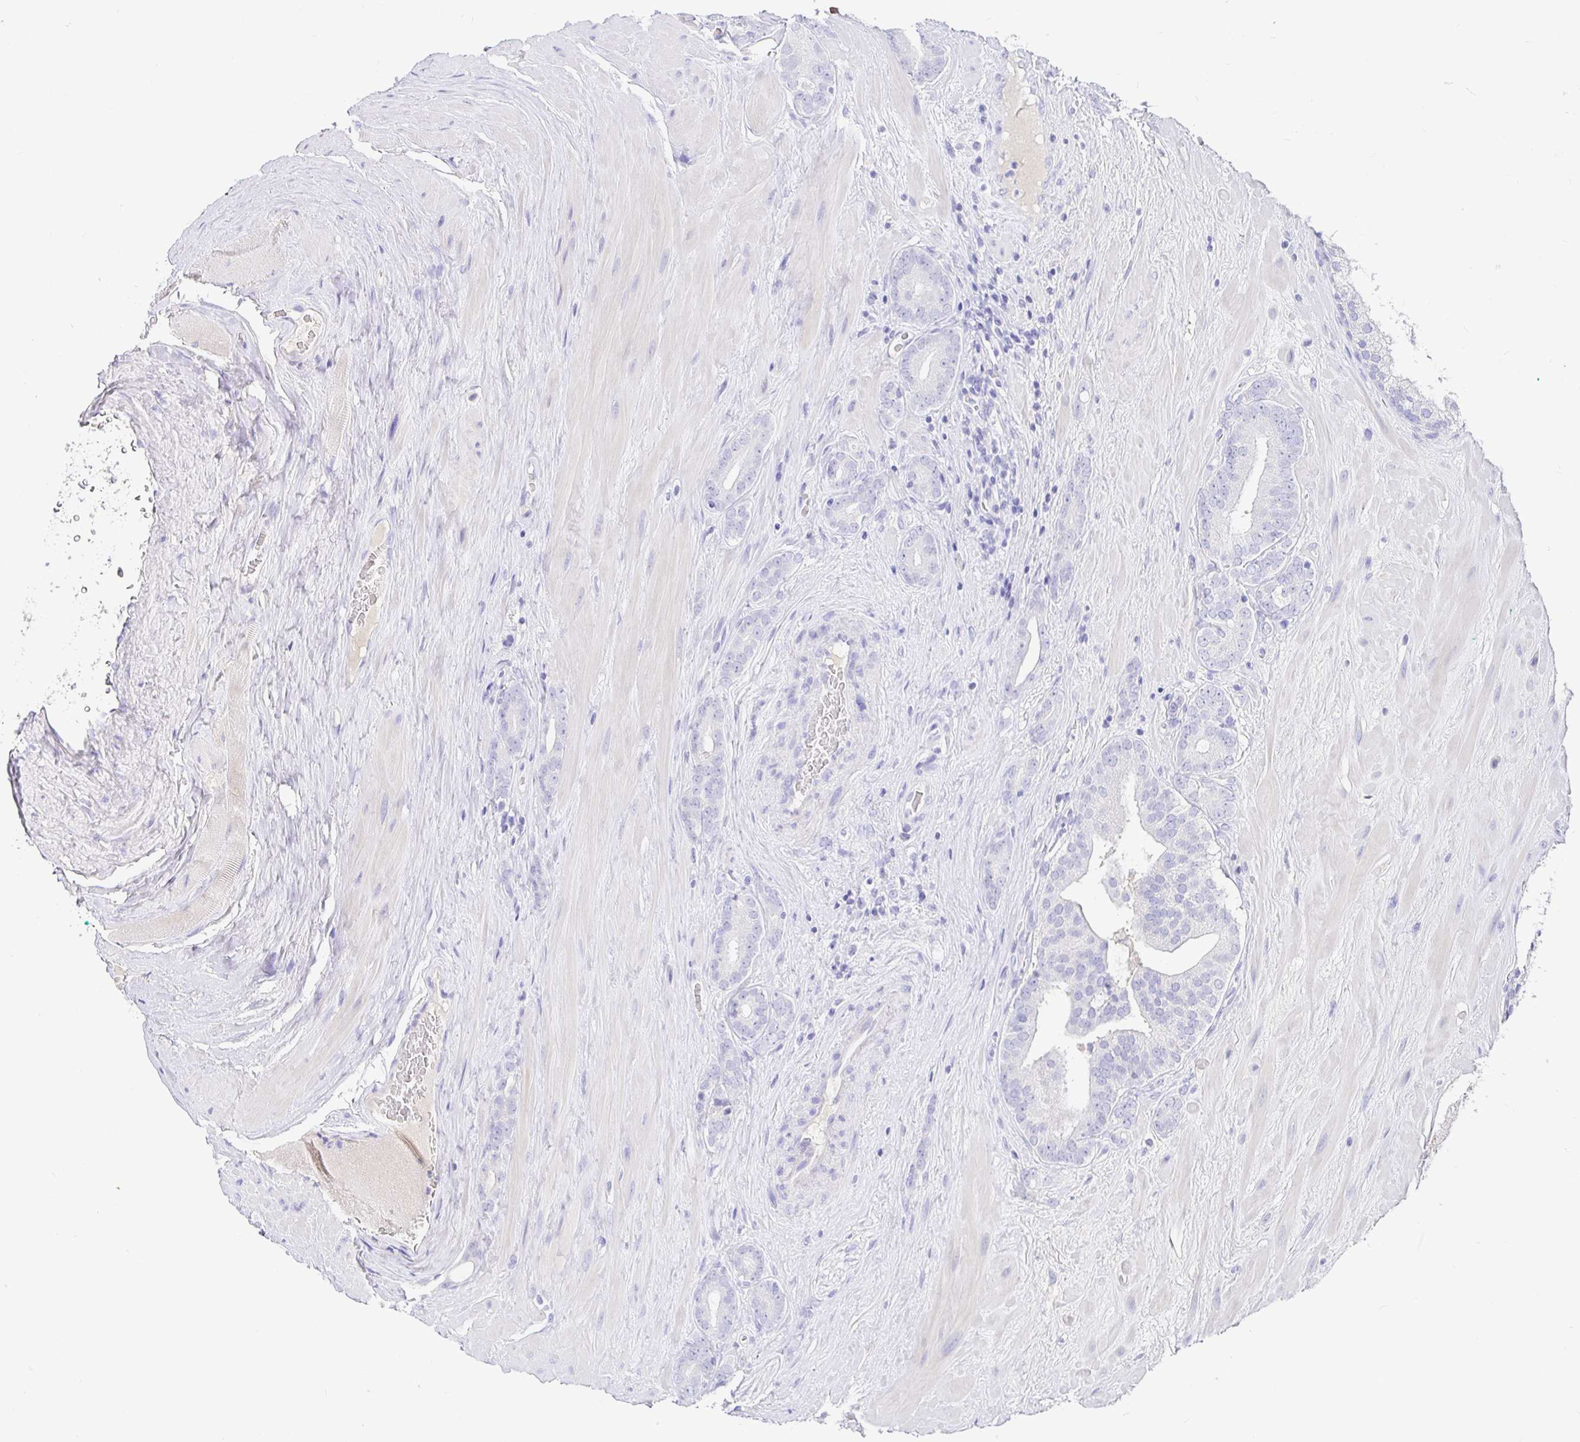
{"staining": {"intensity": "negative", "quantity": "none", "location": "none"}, "tissue": "prostate cancer", "cell_type": "Tumor cells", "image_type": "cancer", "snomed": [{"axis": "morphology", "description": "Adenocarcinoma, High grade"}, {"axis": "topography", "description": "Prostate"}], "caption": "Tumor cells are negative for protein expression in human high-grade adenocarcinoma (prostate). (Stains: DAB (3,3'-diaminobenzidine) immunohistochemistry (IHC) with hematoxylin counter stain, Microscopy: brightfield microscopy at high magnification).", "gene": "TPTE", "patient": {"sex": "male", "age": 66}}